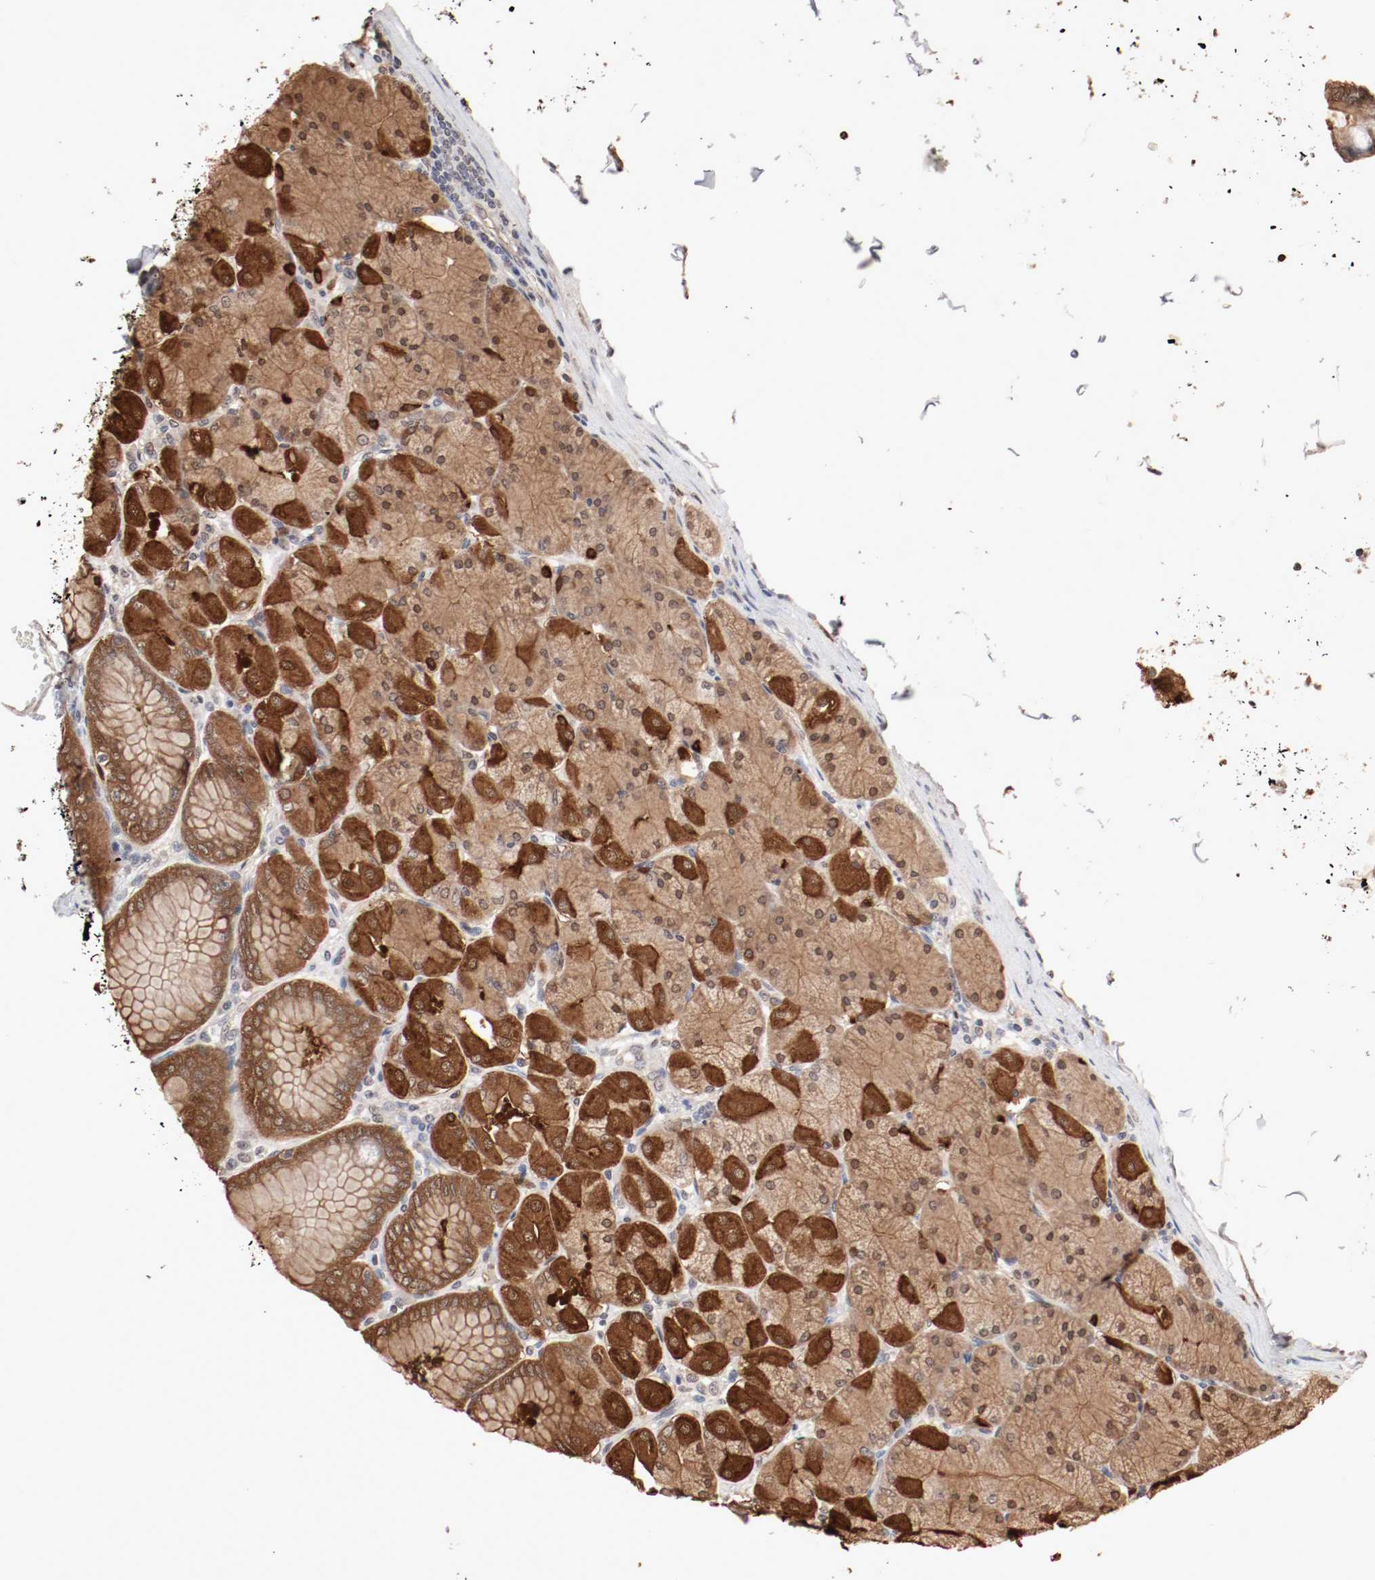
{"staining": {"intensity": "strong", "quantity": ">75%", "location": "cytoplasmic/membranous,nuclear"}, "tissue": "stomach", "cell_type": "Glandular cells", "image_type": "normal", "snomed": [{"axis": "morphology", "description": "Normal tissue, NOS"}, {"axis": "topography", "description": "Stomach, upper"}], "caption": "There is high levels of strong cytoplasmic/membranous,nuclear staining in glandular cells of benign stomach, as demonstrated by immunohistochemical staining (brown color).", "gene": "WASL", "patient": {"sex": "female", "age": 56}}